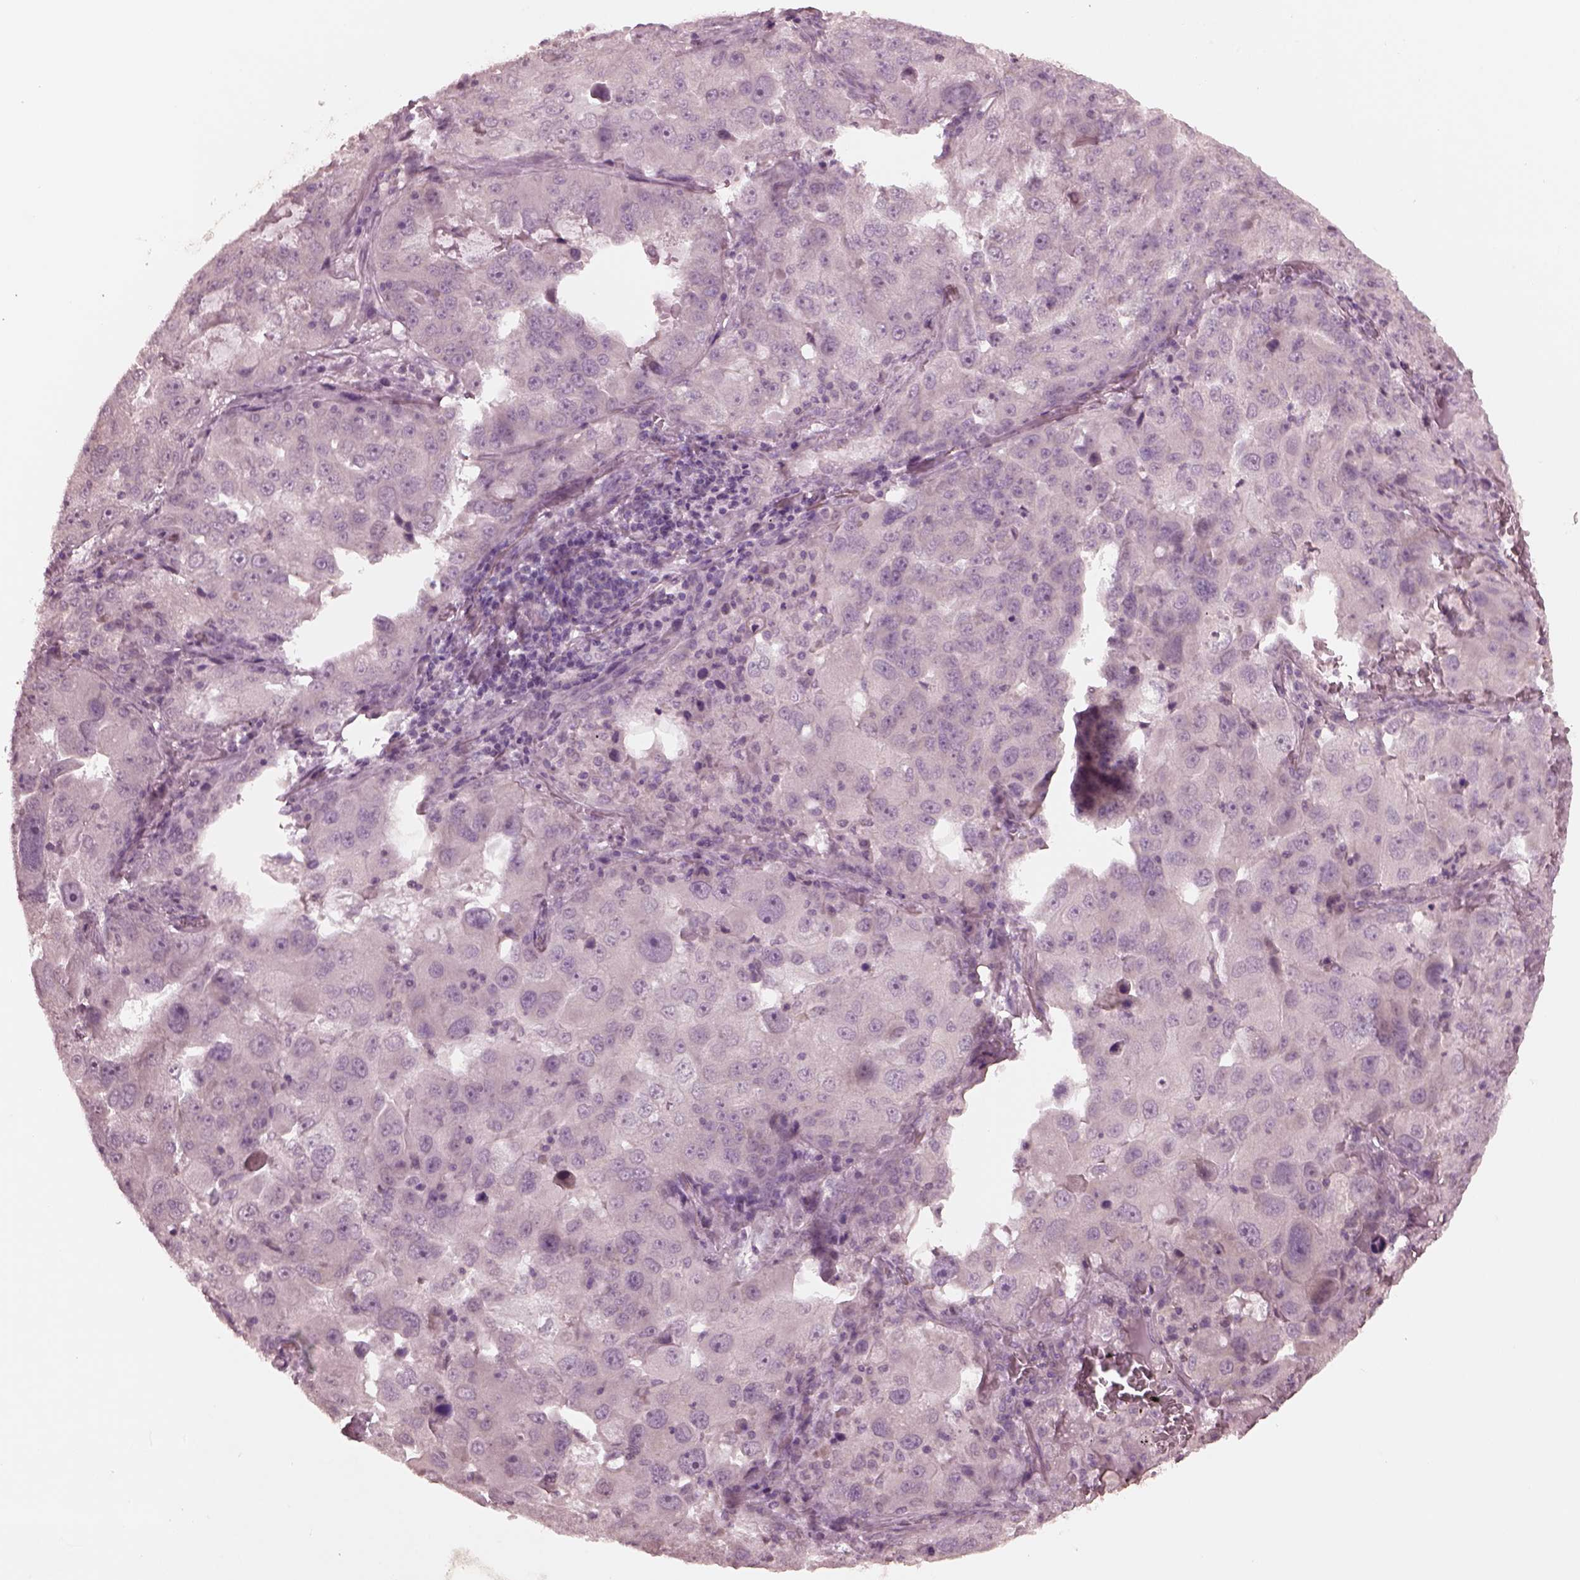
{"staining": {"intensity": "negative", "quantity": "none", "location": "none"}, "tissue": "lung cancer", "cell_type": "Tumor cells", "image_type": "cancer", "snomed": [{"axis": "morphology", "description": "Adenocarcinoma, NOS"}, {"axis": "topography", "description": "Lung"}], "caption": "A micrograph of lung cancer stained for a protein demonstrates no brown staining in tumor cells.", "gene": "RGS7", "patient": {"sex": "female", "age": 61}}